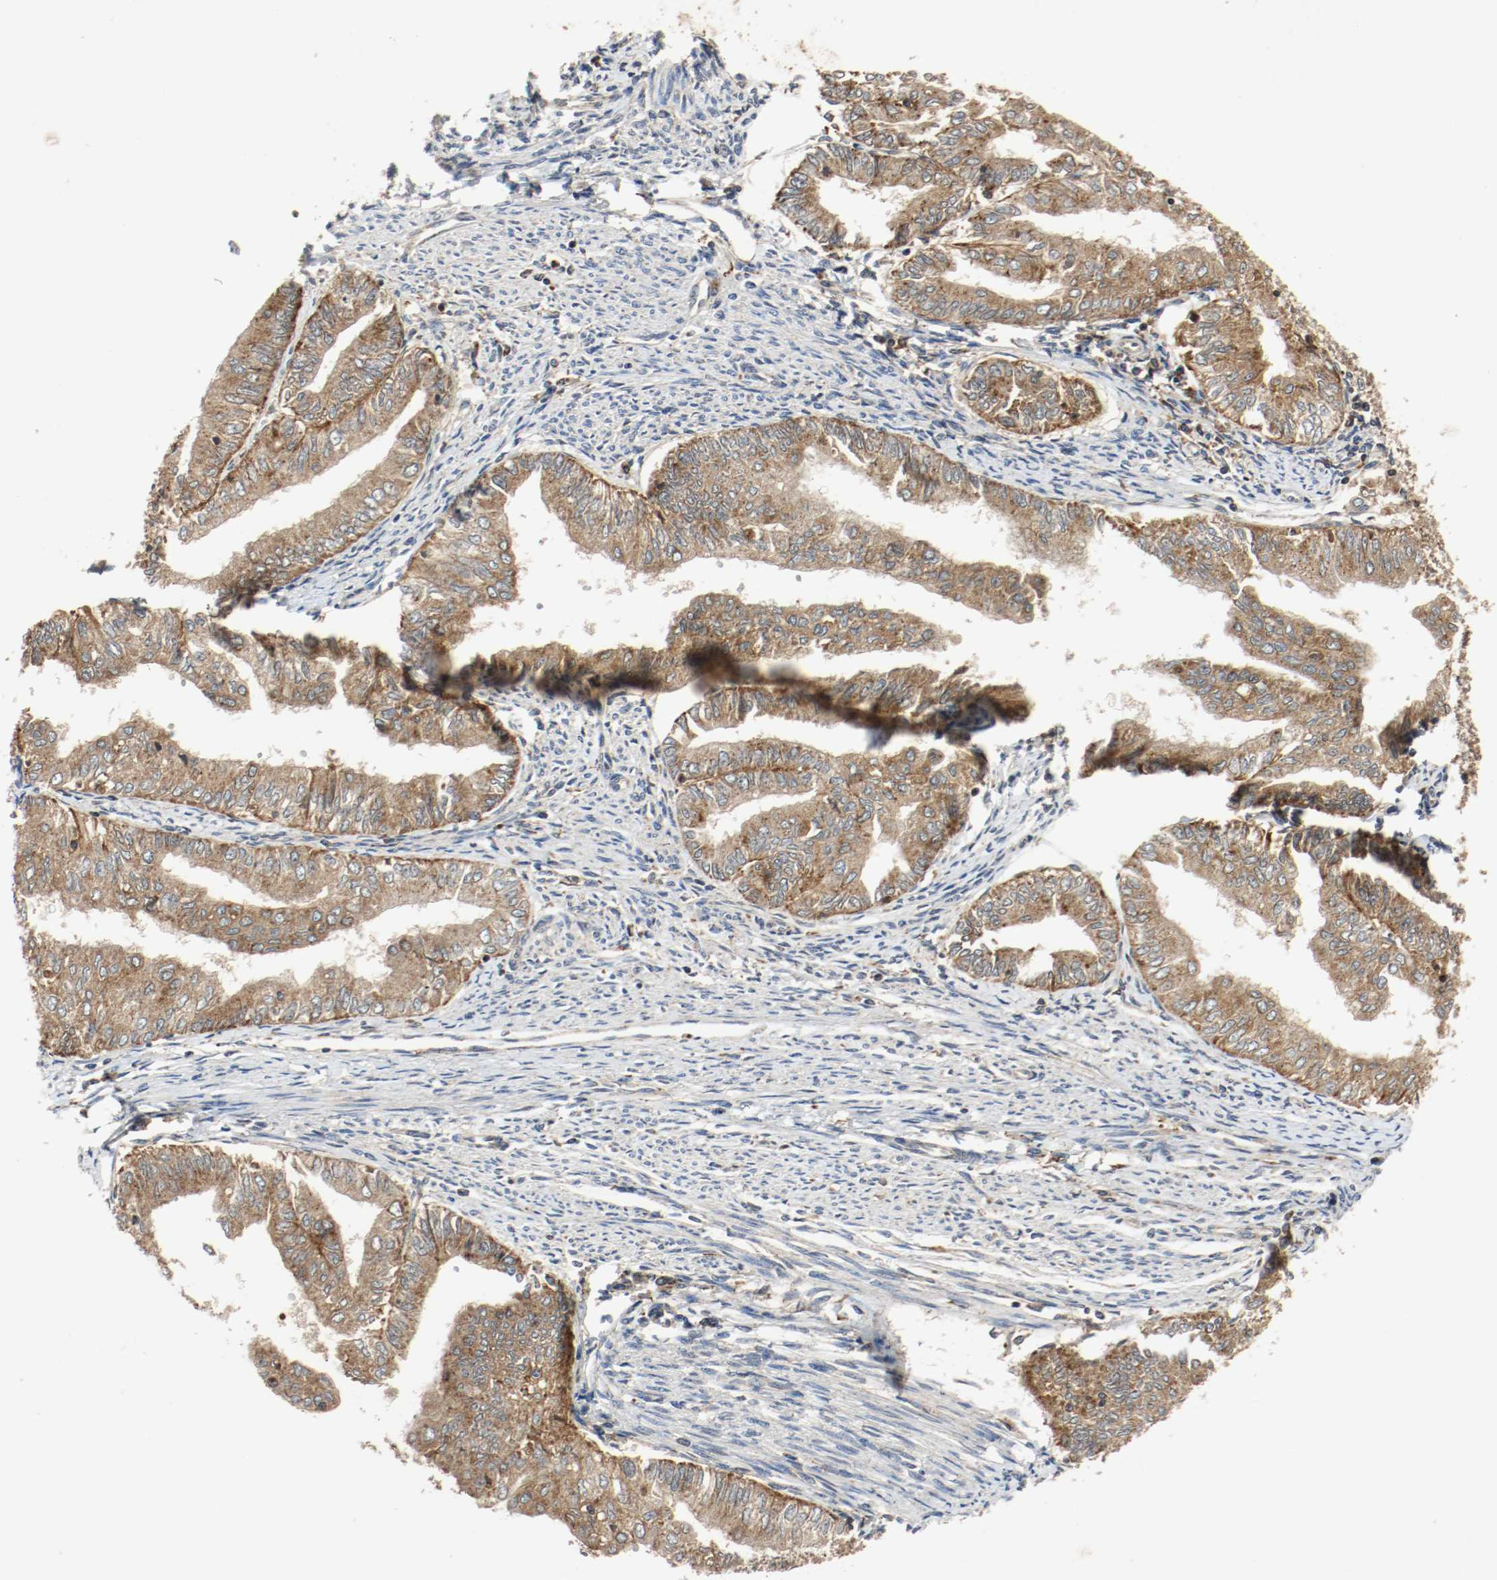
{"staining": {"intensity": "moderate", "quantity": ">75%", "location": "cytoplasmic/membranous"}, "tissue": "endometrial cancer", "cell_type": "Tumor cells", "image_type": "cancer", "snomed": [{"axis": "morphology", "description": "Adenocarcinoma, NOS"}, {"axis": "topography", "description": "Endometrium"}], "caption": "A histopathology image of endometrial cancer (adenocarcinoma) stained for a protein displays moderate cytoplasmic/membranous brown staining in tumor cells.", "gene": "LAMP2", "patient": {"sex": "female", "age": 66}}